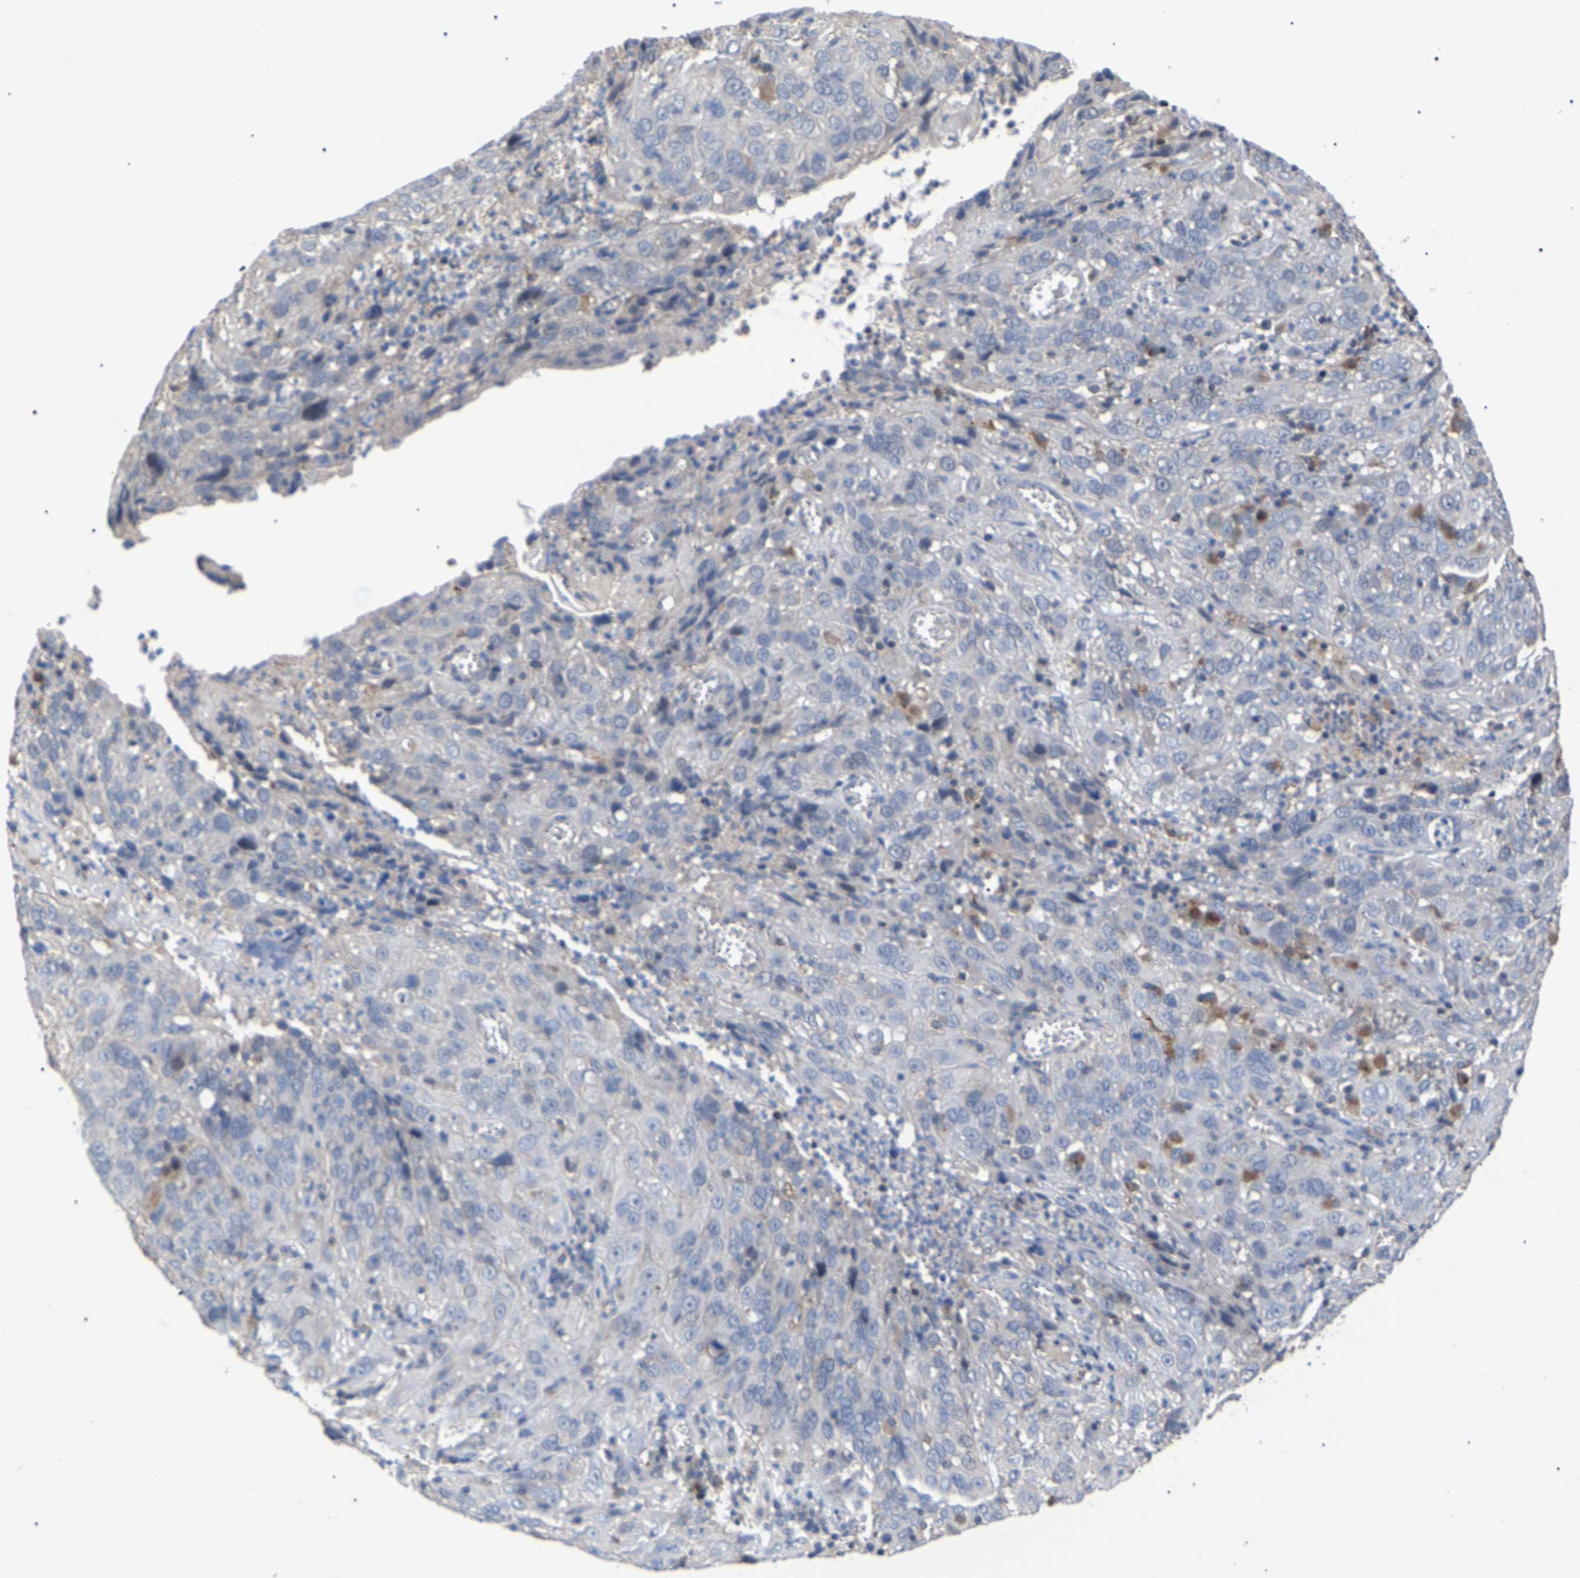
{"staining": {"intensity": "negative", "quantity": "none", "location": "none"}, "tissue": "cervical cancer", "cell_type": "Tumor cells", "image_type": "cancer", "snomed": [{"axis": "morphology", "description": "Squamous cell carcinoma, NOS"}, {"axis": "topography", "description": "Cervix"}], "caption": "Tumor cells are negative for brown protein staining in cervical squamous cell carcinoma.", "gene": "FAM171A2", "patient": {"sex": "female", "age": 32}}